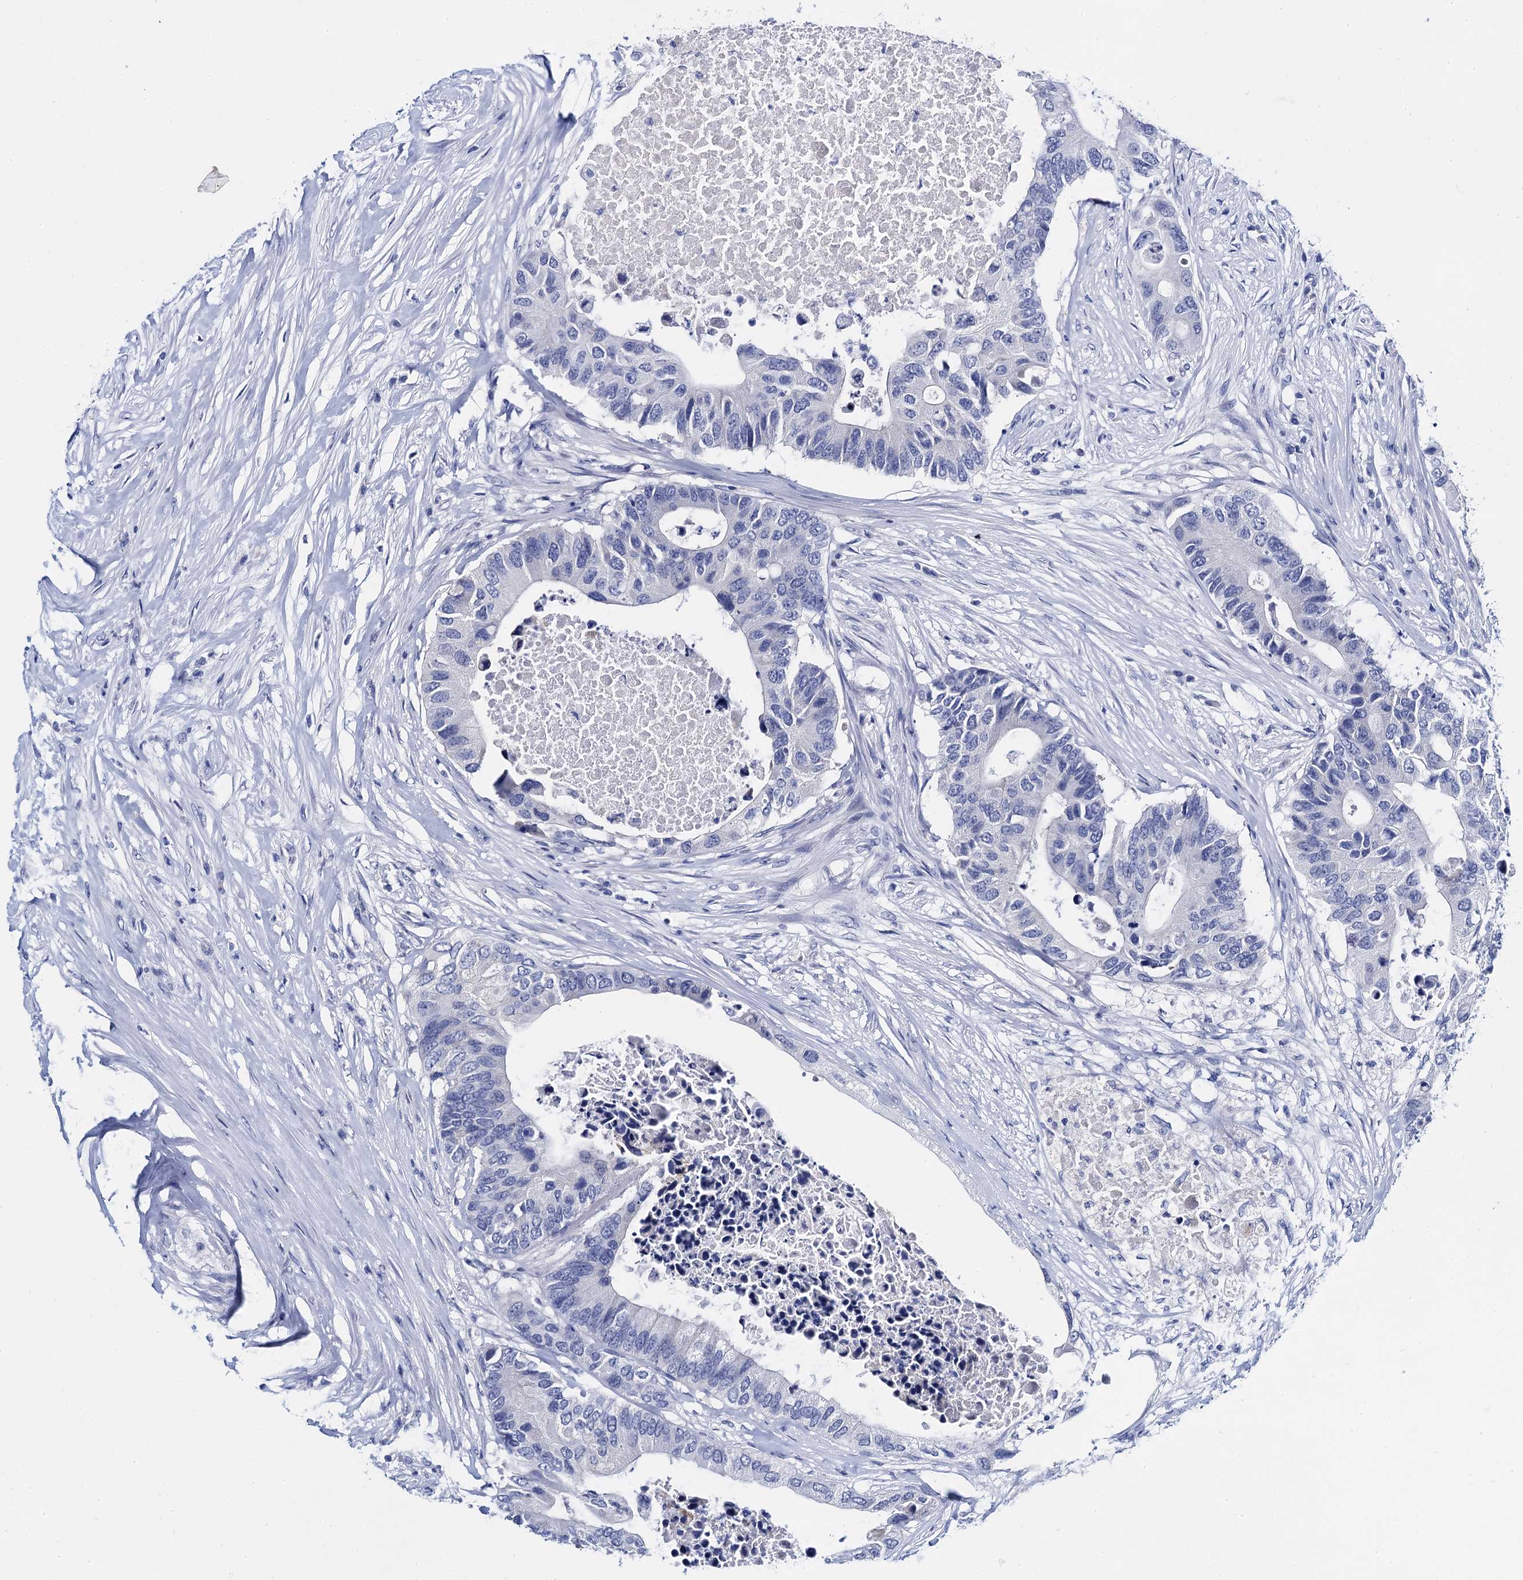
{"staining": {"intensity": "negative", "quantity": "none", "location": "none"}, "tissue": "colorectal cancer", "cell_type": "Tumor cells", "image_type": "cancer", "snomed": [{"axis": "morphology", "description": "Adenocarcinoma, NOS"}, {"axis": "topography", "description": "Colon"}], "caption": "Immunohistochemistry micrograph of human adenocarcinoma (colorectal) stained for a protein (brown), which displays no expression in tumor cells.", "gene": "LYPD3", "patient": {"sex": "male", "age": 71}}